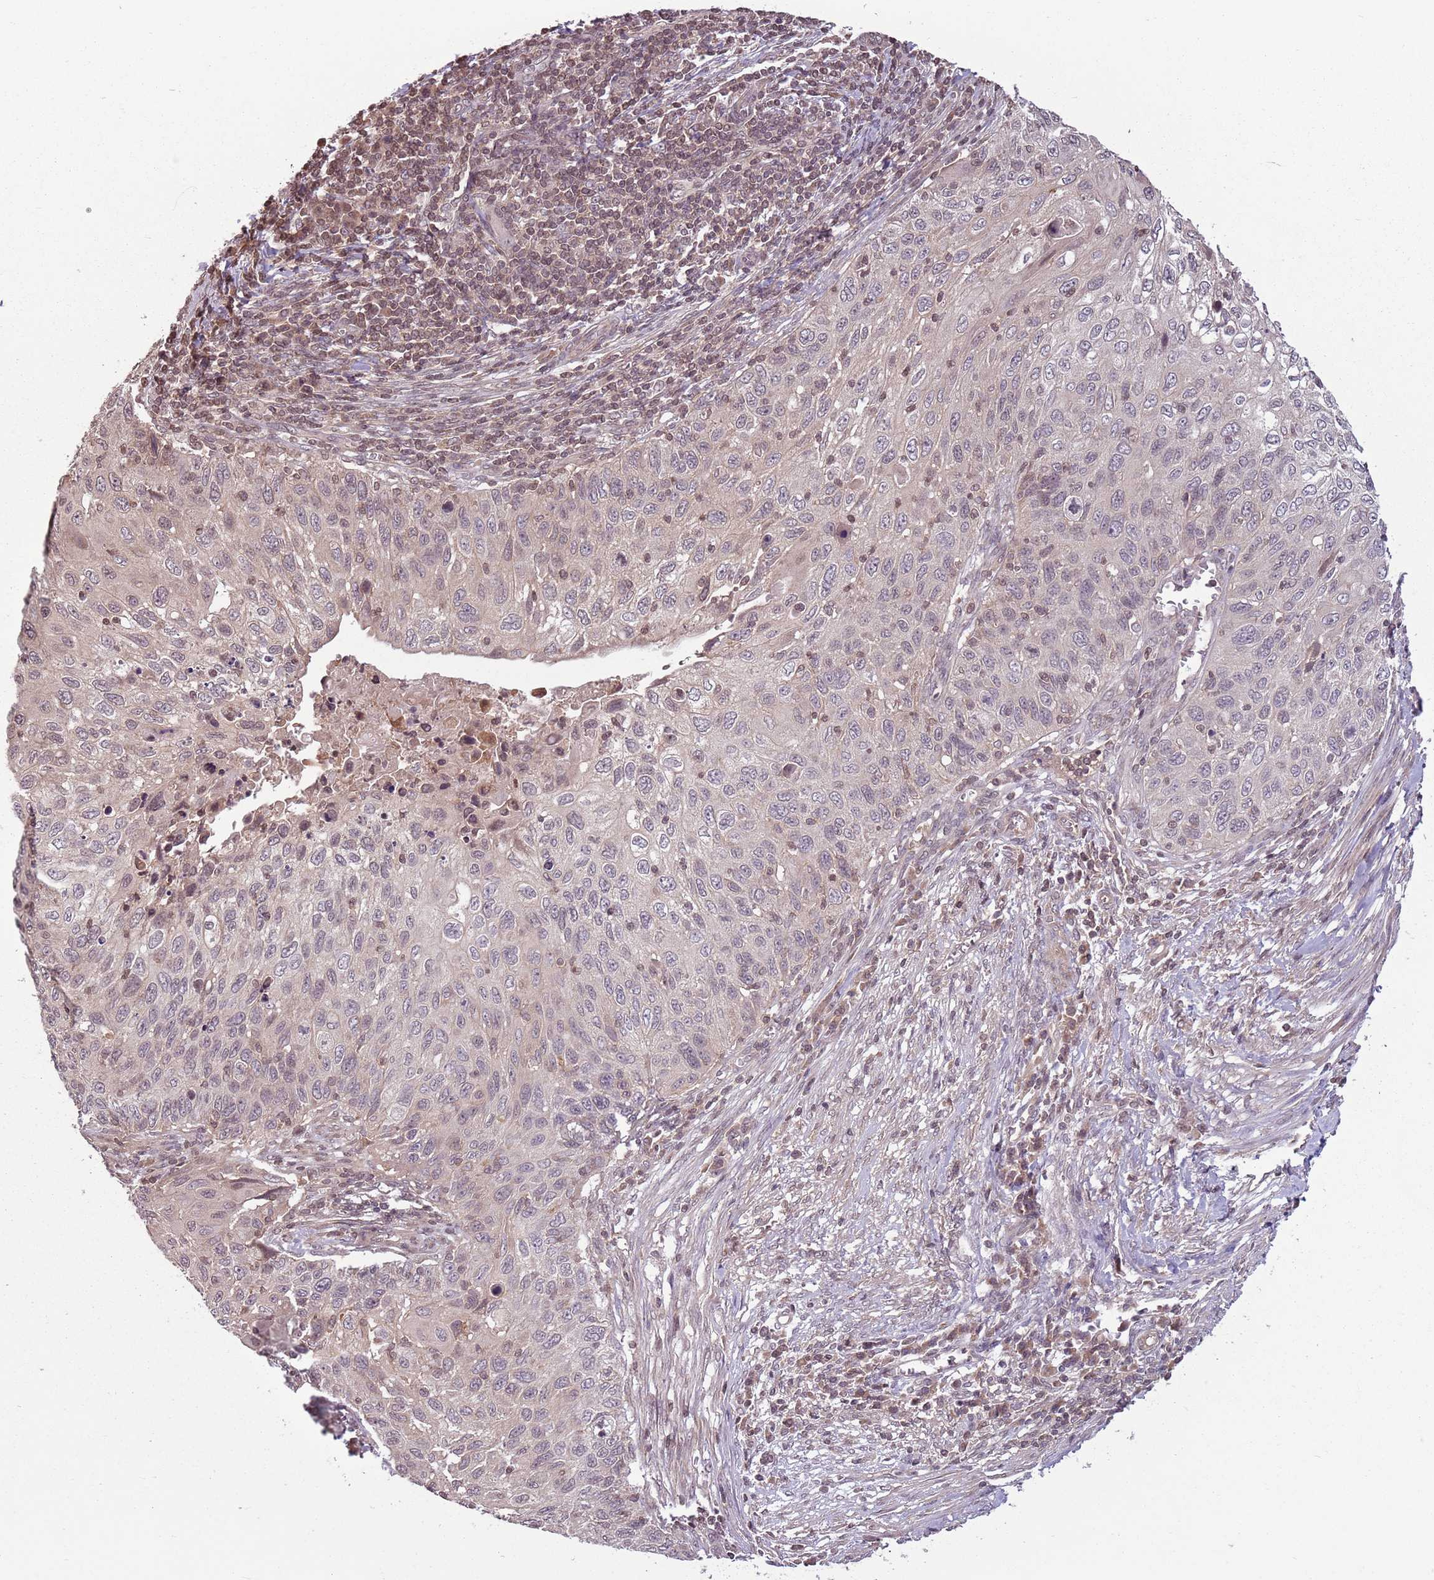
{"staining": {"intensity": "weak", "quantity": "<25%", "location": "nuclear"}, "tissue": "cervical cancer", "cell_type": "Tumor cells", "image_type": "cancer", "snomed": [{"axis": "morphology", "description": "Squamous cell carcinoma, NOS"}, {"axis": "topography", "description": "Cervix"}], "caption": "Tumor cells show no significant staining in cervical cancer (squamous cell carcinoma).", "gene": "CAPN9", "patient": {"sex": "female", "age": 70}}